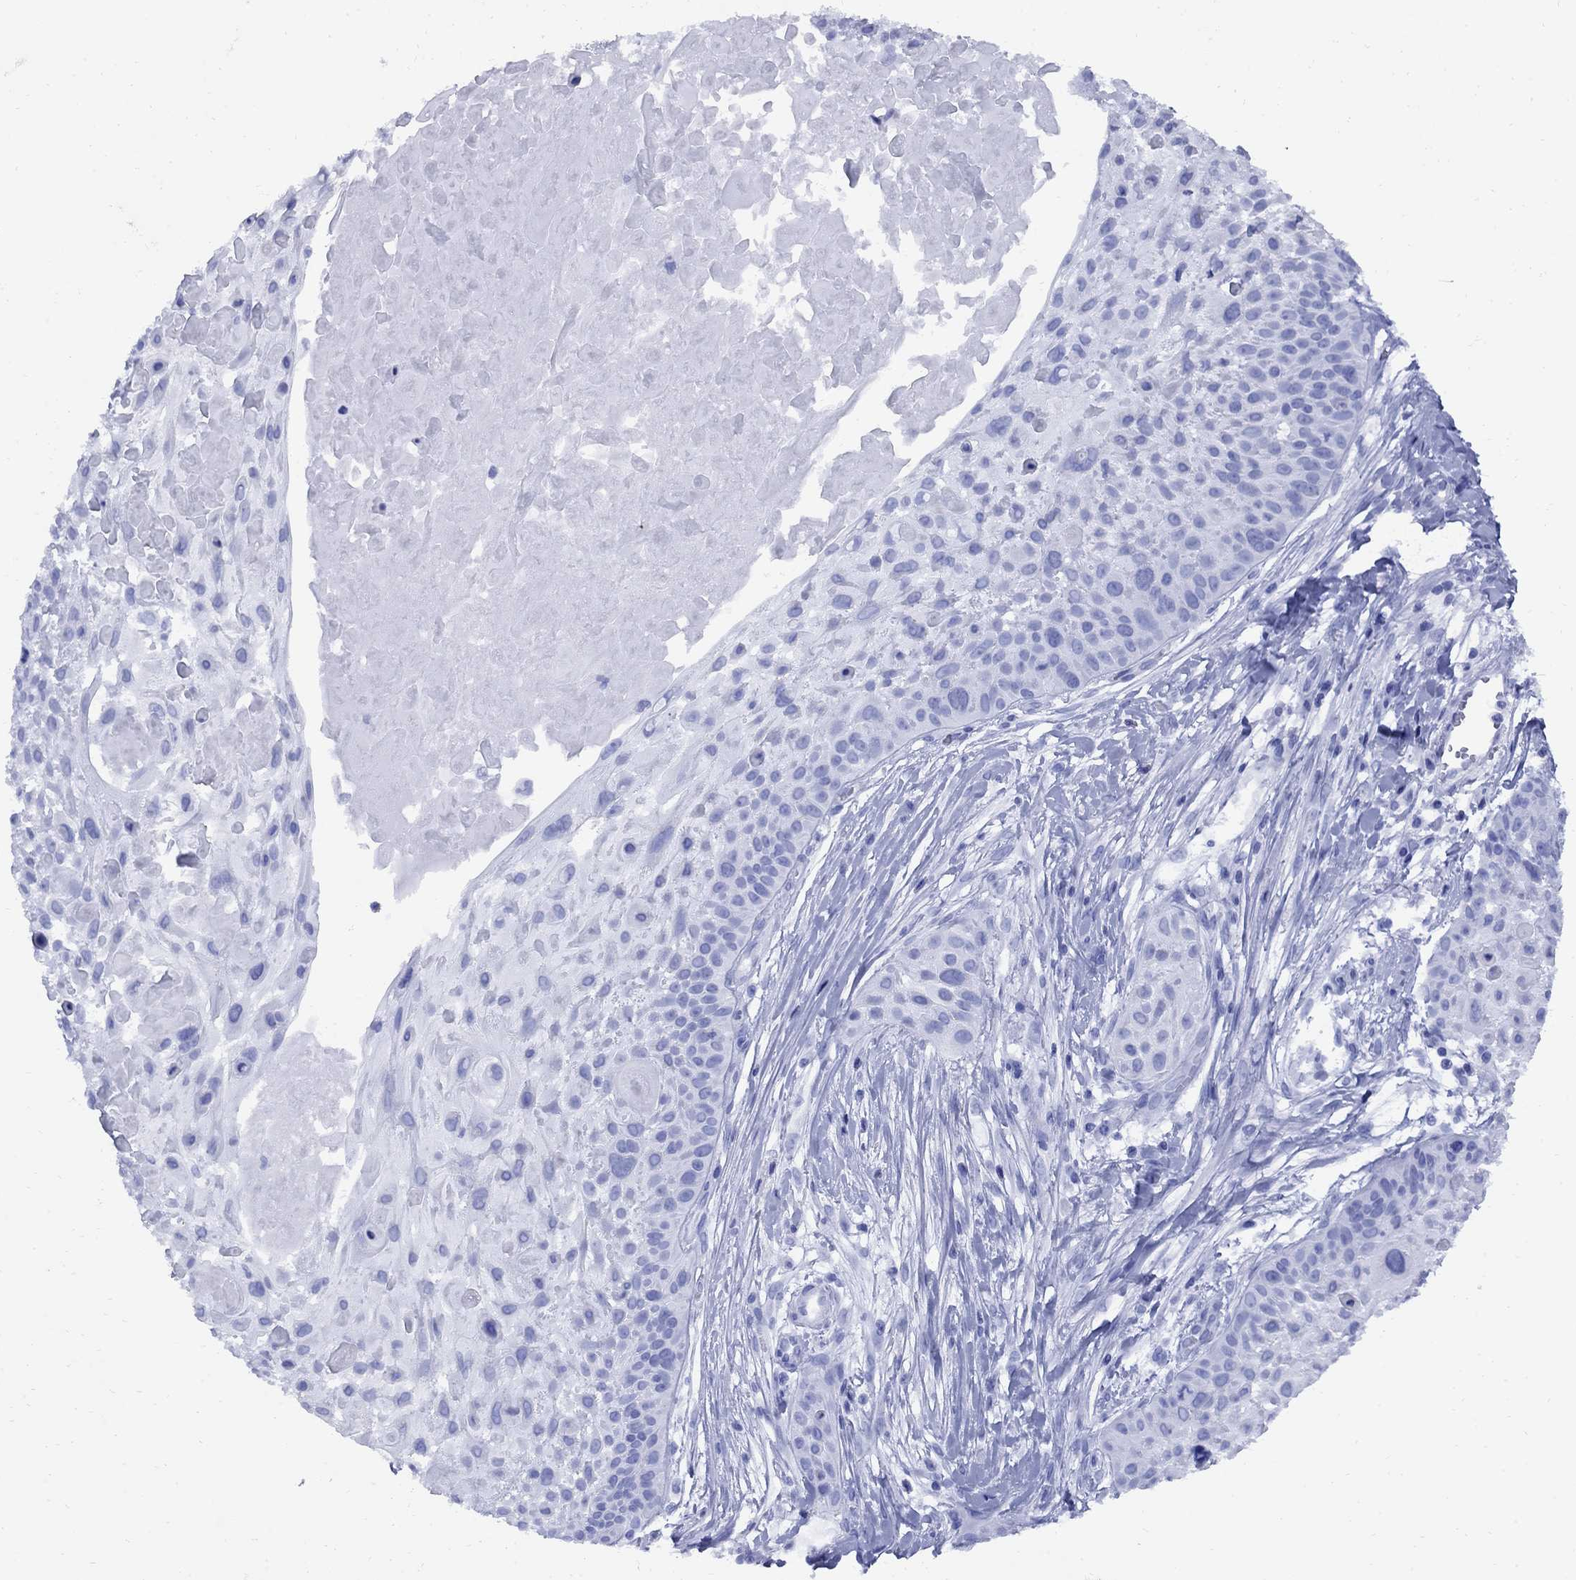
{"staining": {"intensity": "negative", "quantity": "none", "location": "none"}, "tissue": "skin cancer", "cell_type": "Tumor cells", "image_type": "cancer", "snomed": [{"axis": "morphology", "description": "Squamous cell carcinoma, NOS"}, {"axis": "topography", "description": "Skin"}, {"axis": "topography", "description": "Anal"}], "caption": "Immunohistochemistry (IHC) of human skin squamous cell carcinoma displays no positivity in tumor cells. The staining was performed using DAB (3,3'-diaminobenzidine) to visualize the protein expression in brown, while the nuclei were stained in blue with hematoxylin (Magnification: 20x).", "gene": "SMCP", "patient": {"sex": "female", "age": 75}}